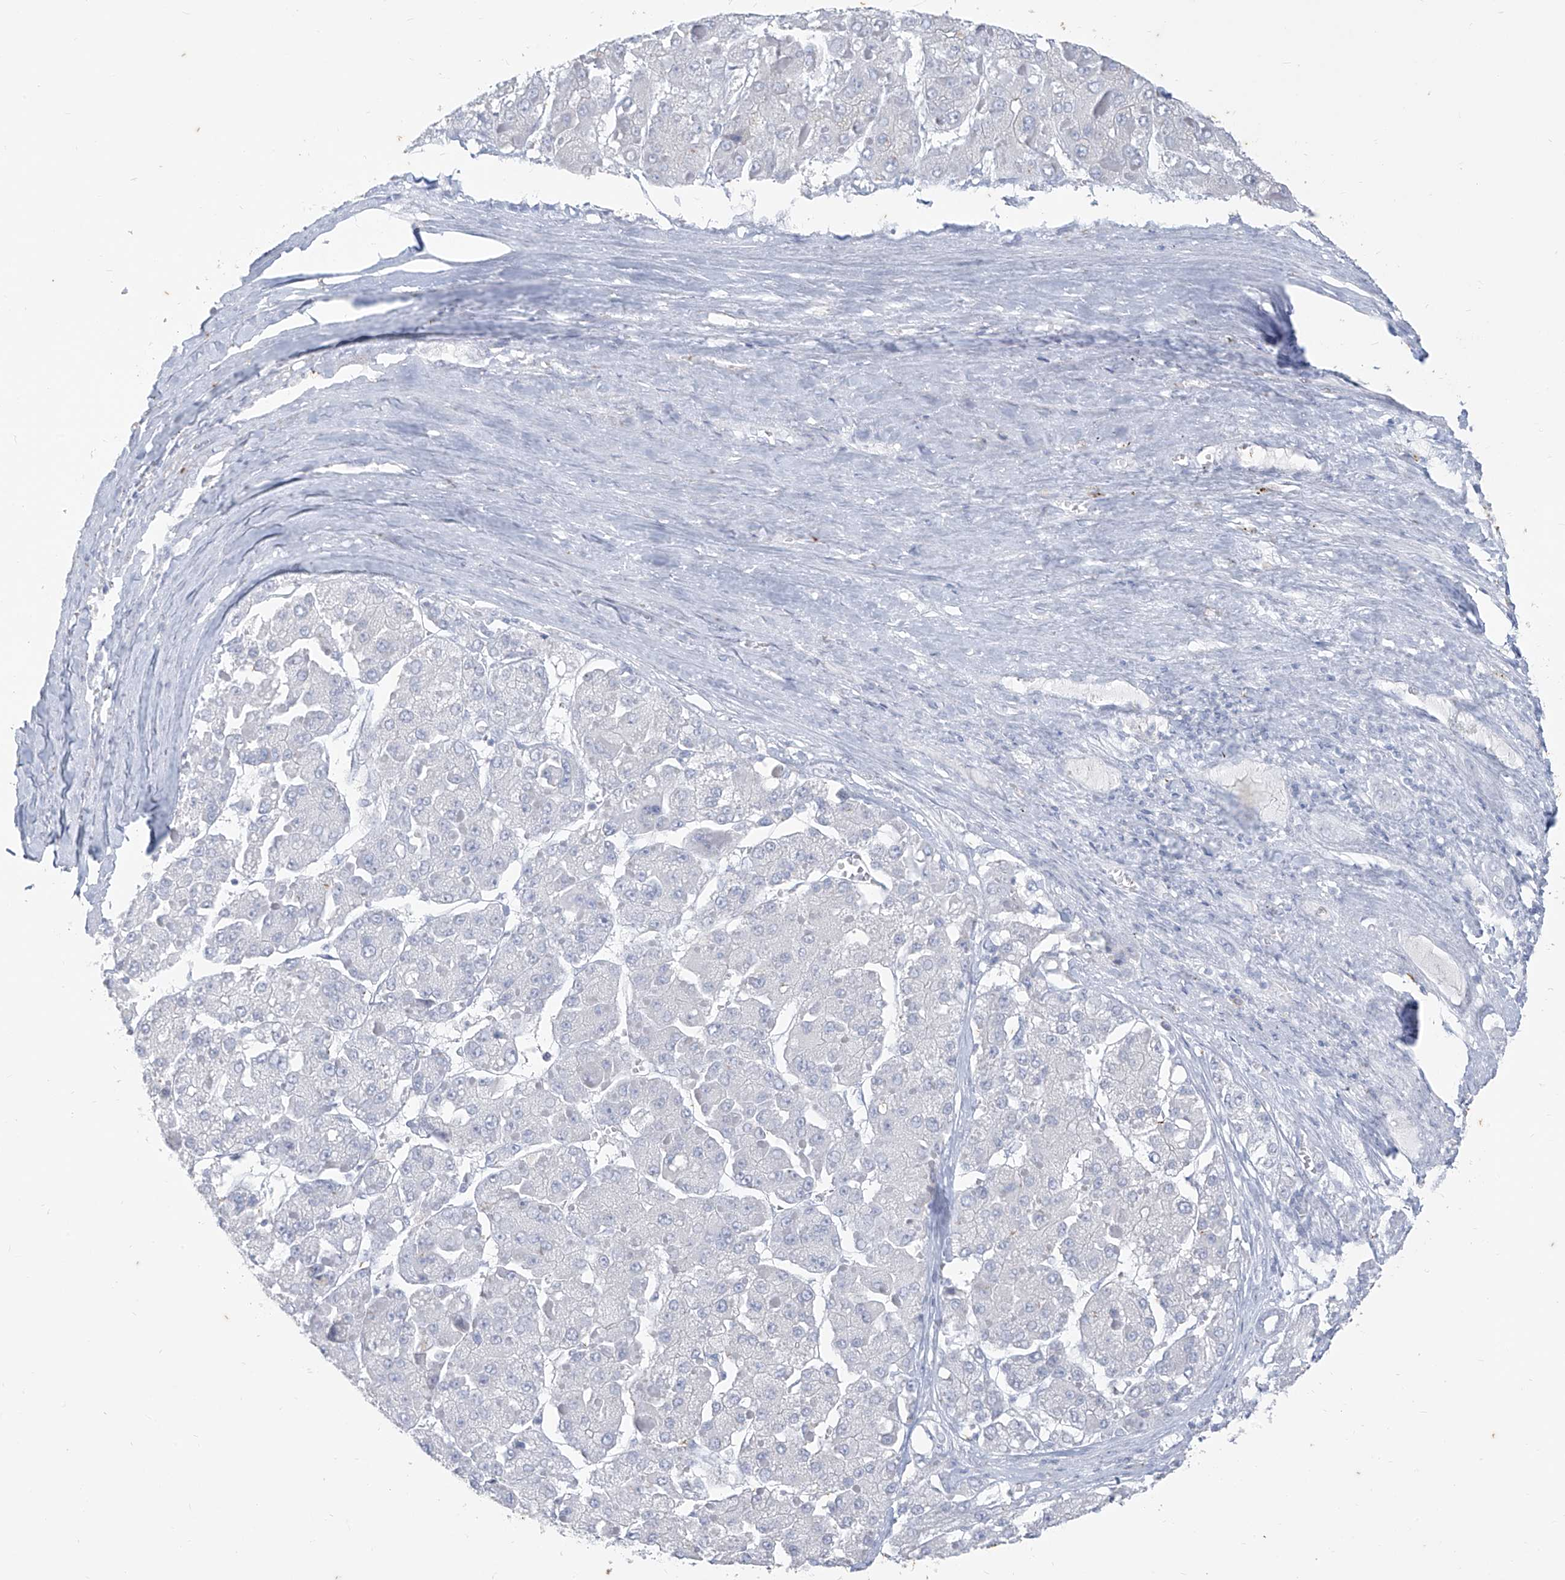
{"staining": {"intensity": "negative", "quantity": "none", "location": "none"}, "tissue": "liver cancer", "cell_type": "Tumor cells", "image_type": "cancer", "snomed": [{"axis": "morphology", "description": "Carcinoma, Hepatocellular, NOS"}, {"axis": "topography", "description": "Liver"}], "caption": "Hepatocellular carcinoma (liver) stained for a protein using immunohistochemistry shows no staining tumor cells.", "gene": "CX3CR1", "patient": {"sex": "female", "age": 73}}